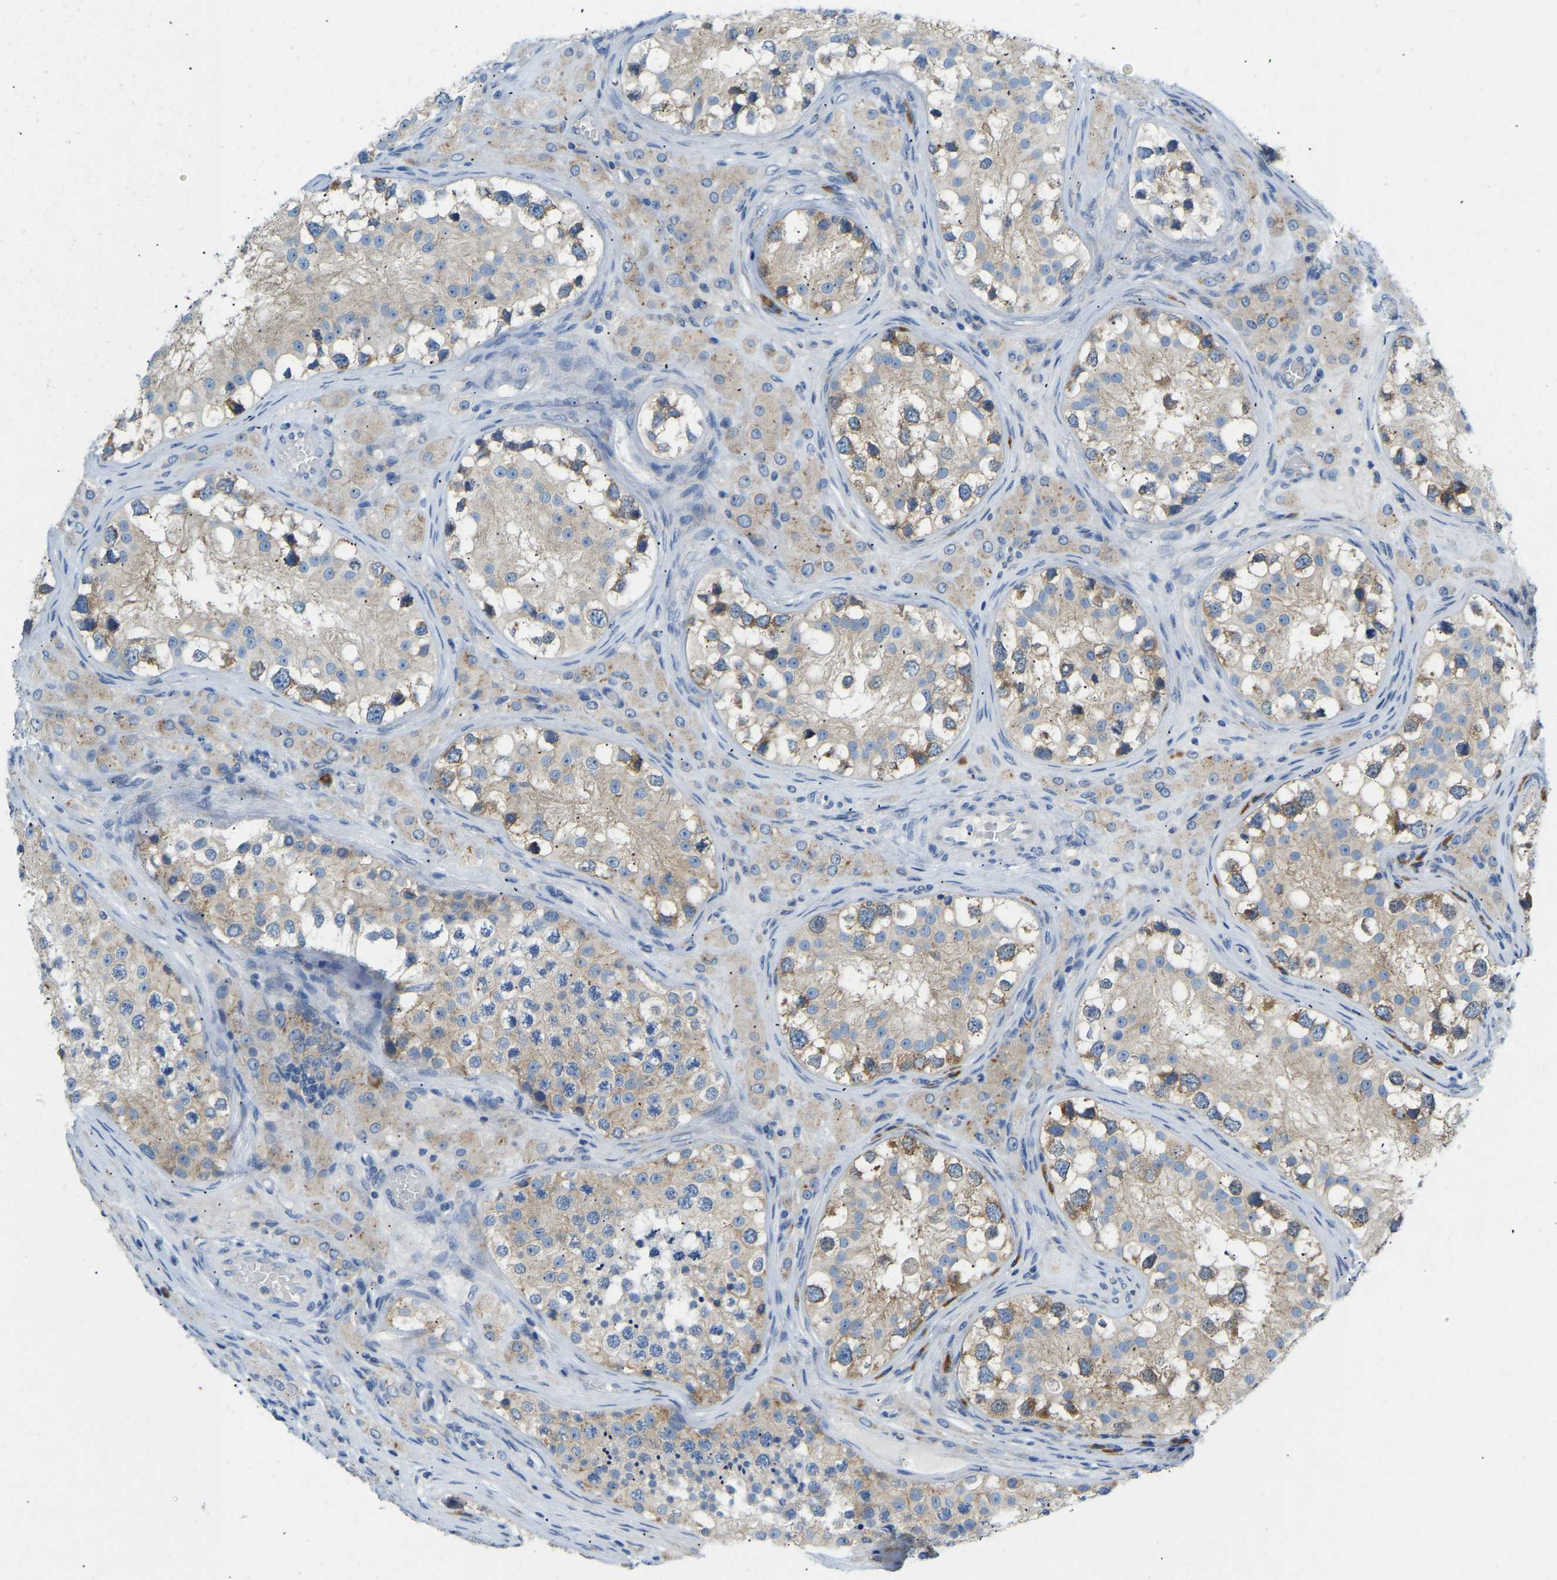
{"staining": {"intensity": "weak", "quantity": ">75%", "location": "cytoplasmic/membranous"}, "tissue": "testis cancer", "cell_type": "Tumor cells", "image_type": "cancer", "snomed": [{"axis": "morphology", "description": "Carcinoma, Embryonal, NOS"}, {"axis": "topography", "description": "Testis"}], "caption": "Immunohistochemical staining of embryonal carcinoma (testis) shows low levels of weak cytoplasmic/membranous expression in about >75% of tumor cells.", "gene": "SND1", "patient": {"sex": "male", "age": 21}}